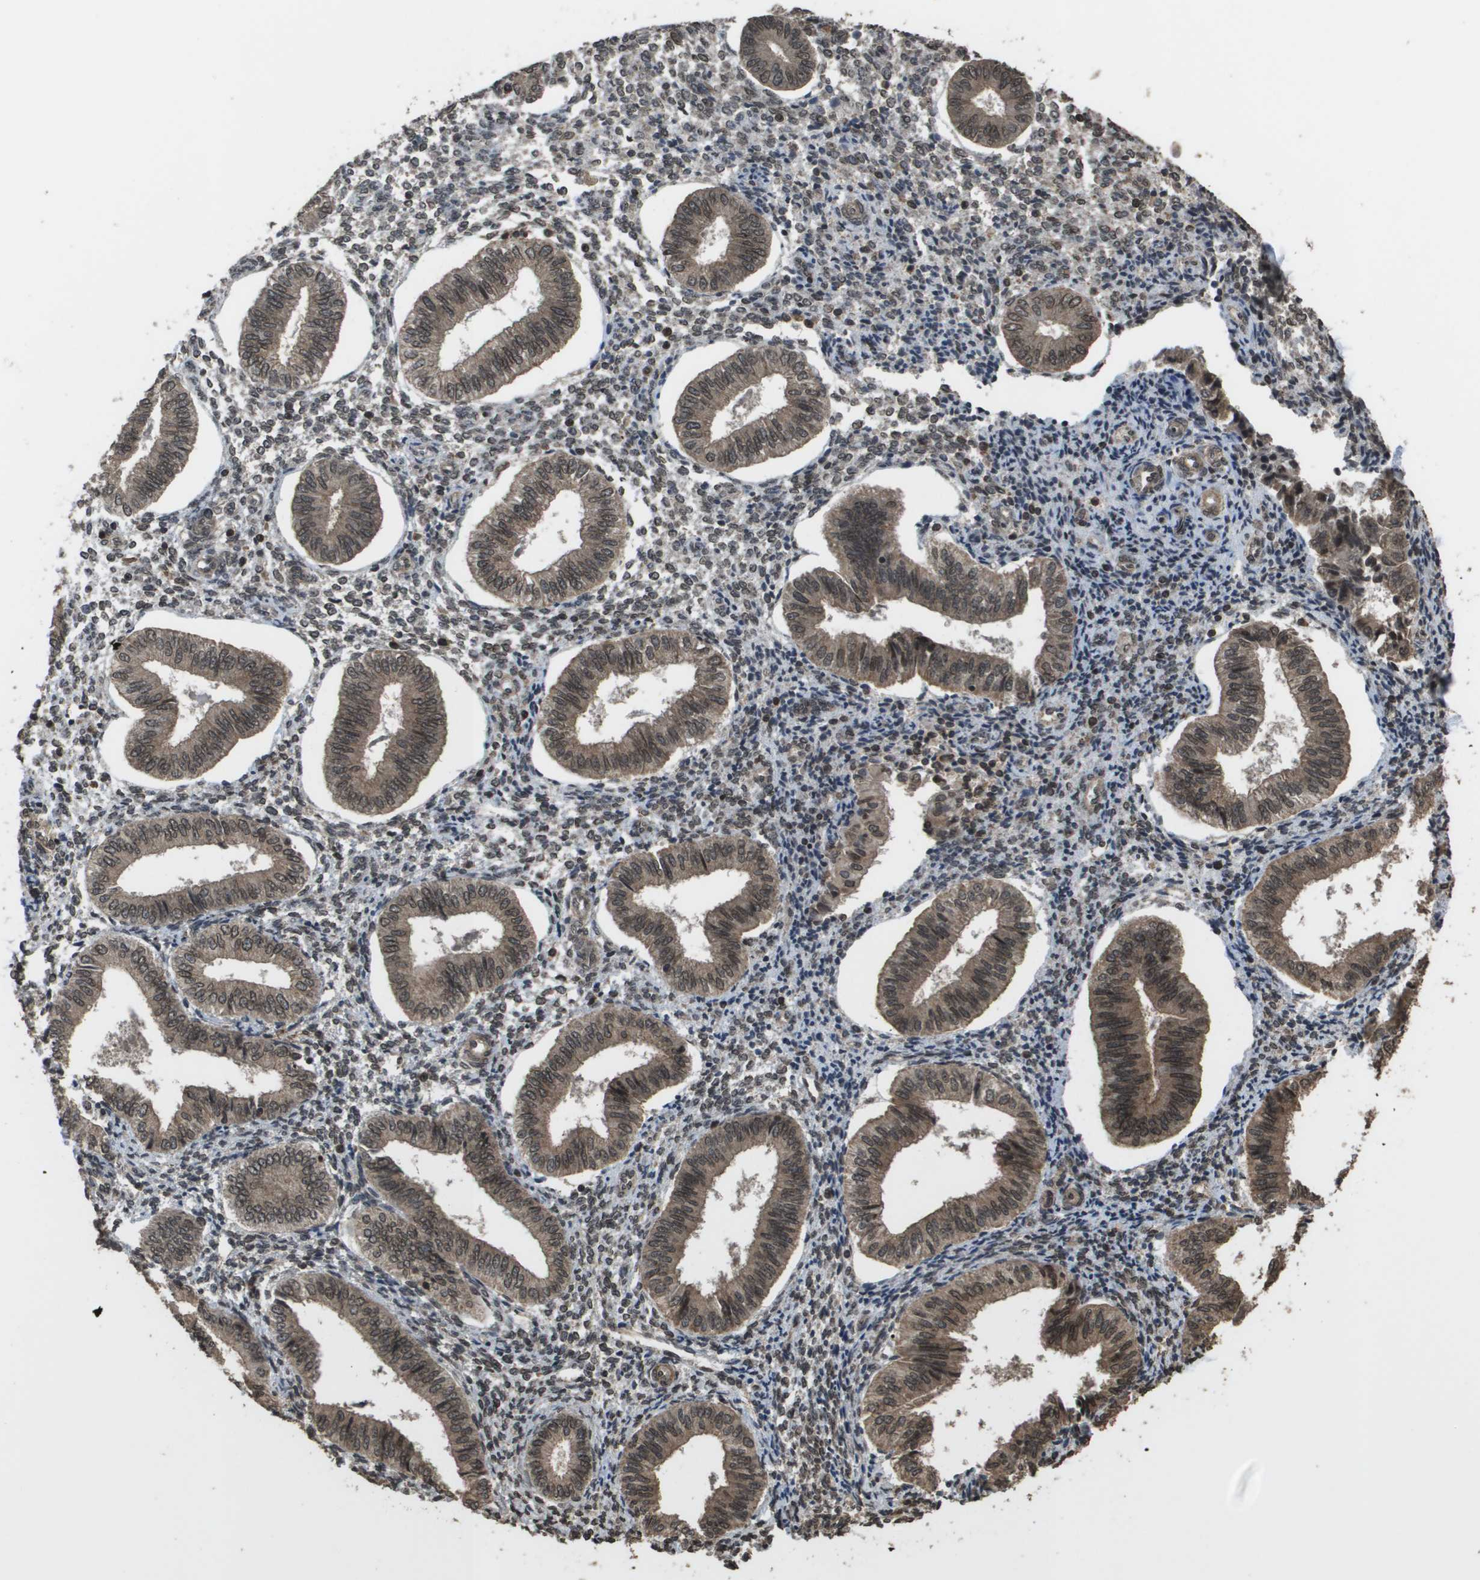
{"staining": {"intensity": "moderate", "quantity": "25%-75%", "location": "nuclear"}, "tissue": "endometrium", "cell_type": "Cells in endometrial stroma", "image_type": "normal", "snomed": [{"axis": "morphology", "description": "Normal tissue, NOS"}, {"axis": "topography", "description": "Endometrium"}], "caption": "Cells in endometrial stroma display medium levels of moderate nuclear expression in about 25%-75% of cells in benign endometrium. (DAB = brown stain, brightfield microscopy at high magnification).", "gene": "AXIN2", "patient": {"sex": "female", "age": 50}}